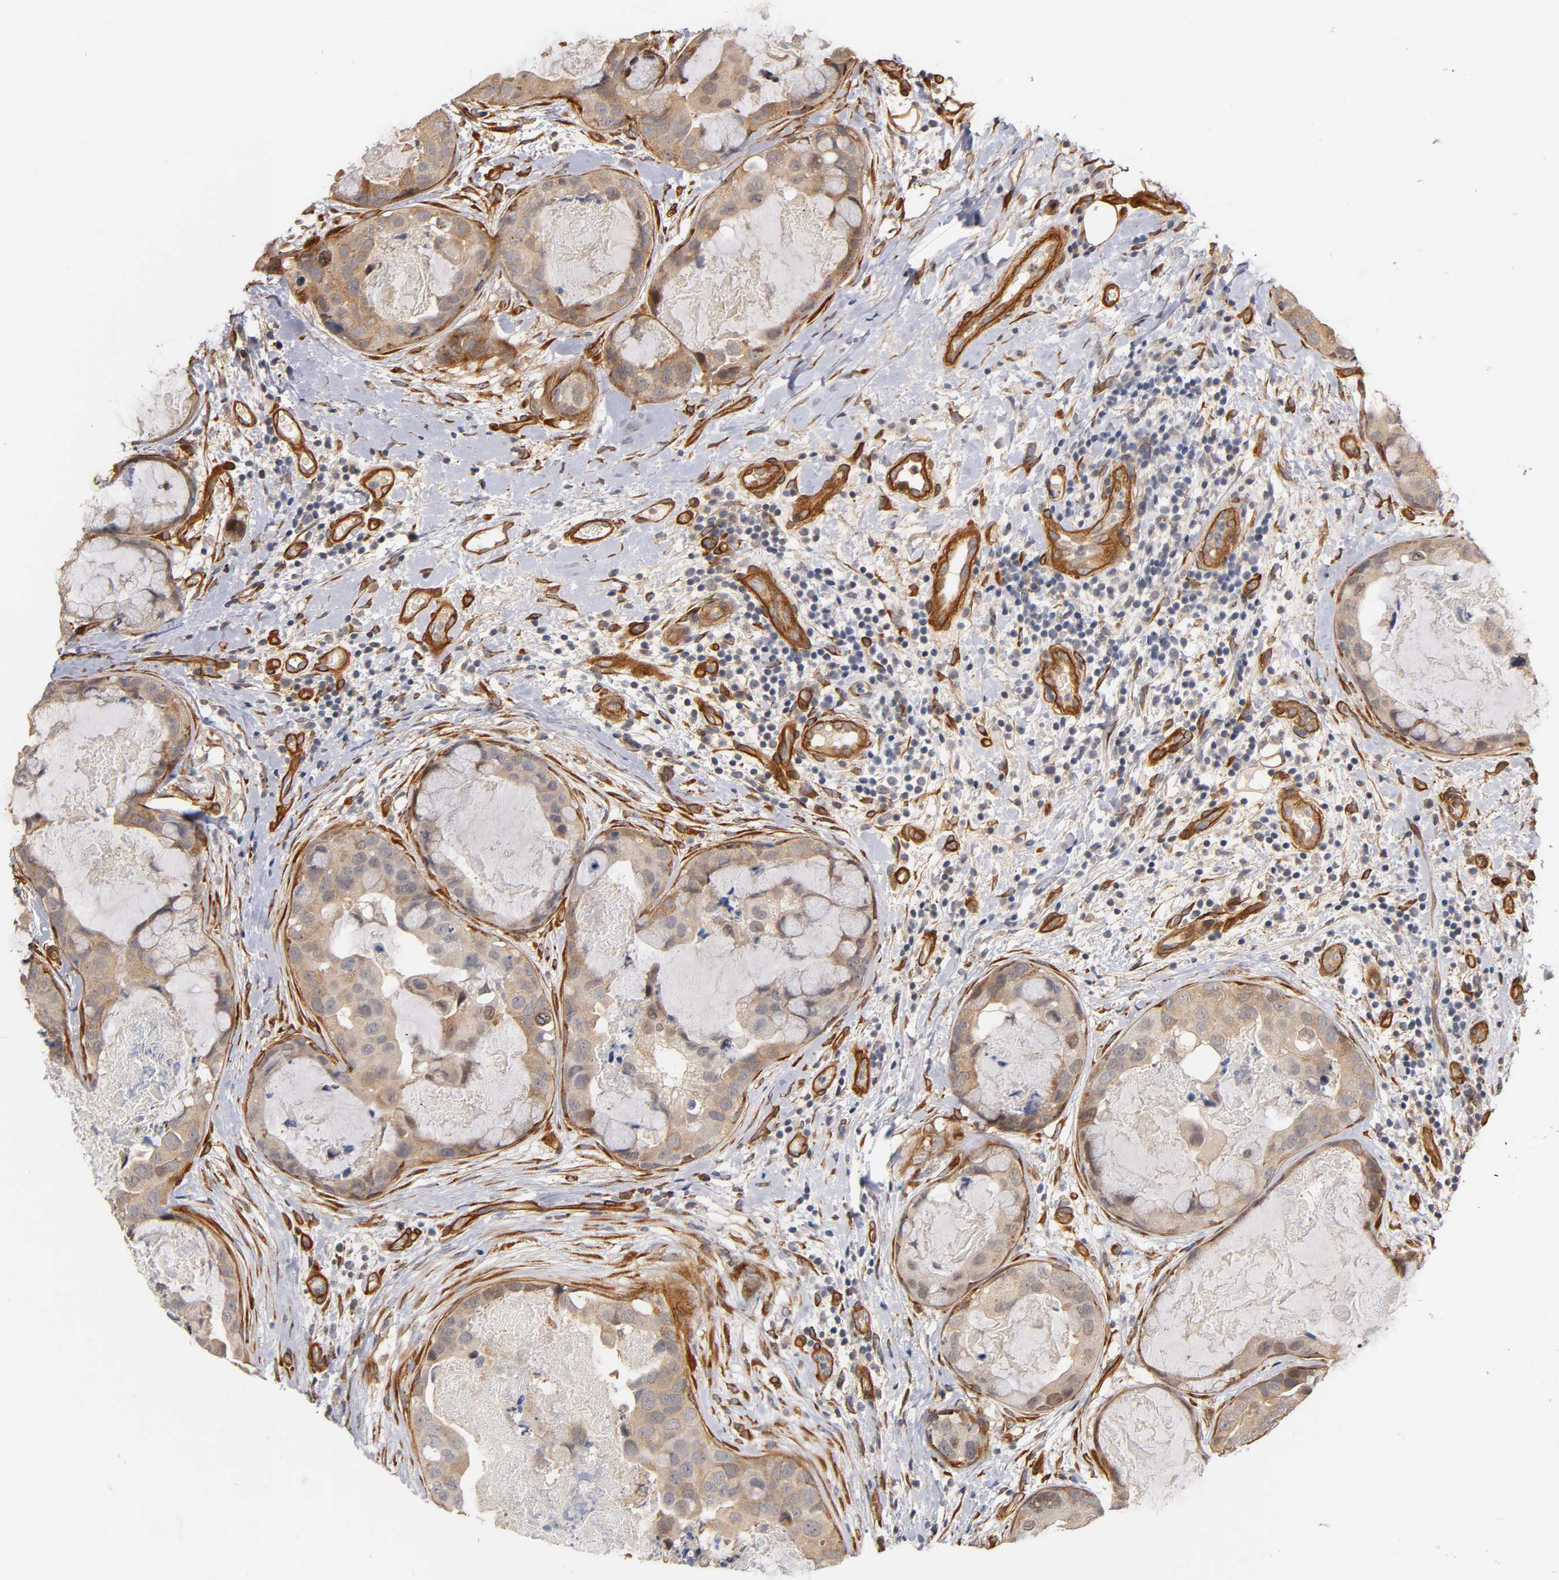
{"staining": {"intensity": "moderate", "quantity": ">75%", "location": "cytoplasmic/membranous"}, "tissue": "breast cancer", "cell_type": "Tumor cells", "image_type": "cancer", "snomed": [{"axis": "morphology", "description": "Duct carcinoma"}, {"axis": "topography", "description": "Breast"}], "caption": "A high-resolution photomicrograph shows IHC staining of breast cancer, which shows moderate cytoplasmic/membranous expression in approximately >75% of tumor cells.", "gene": "LAMB1", "patient": {"sex": "female", "age": 40}}